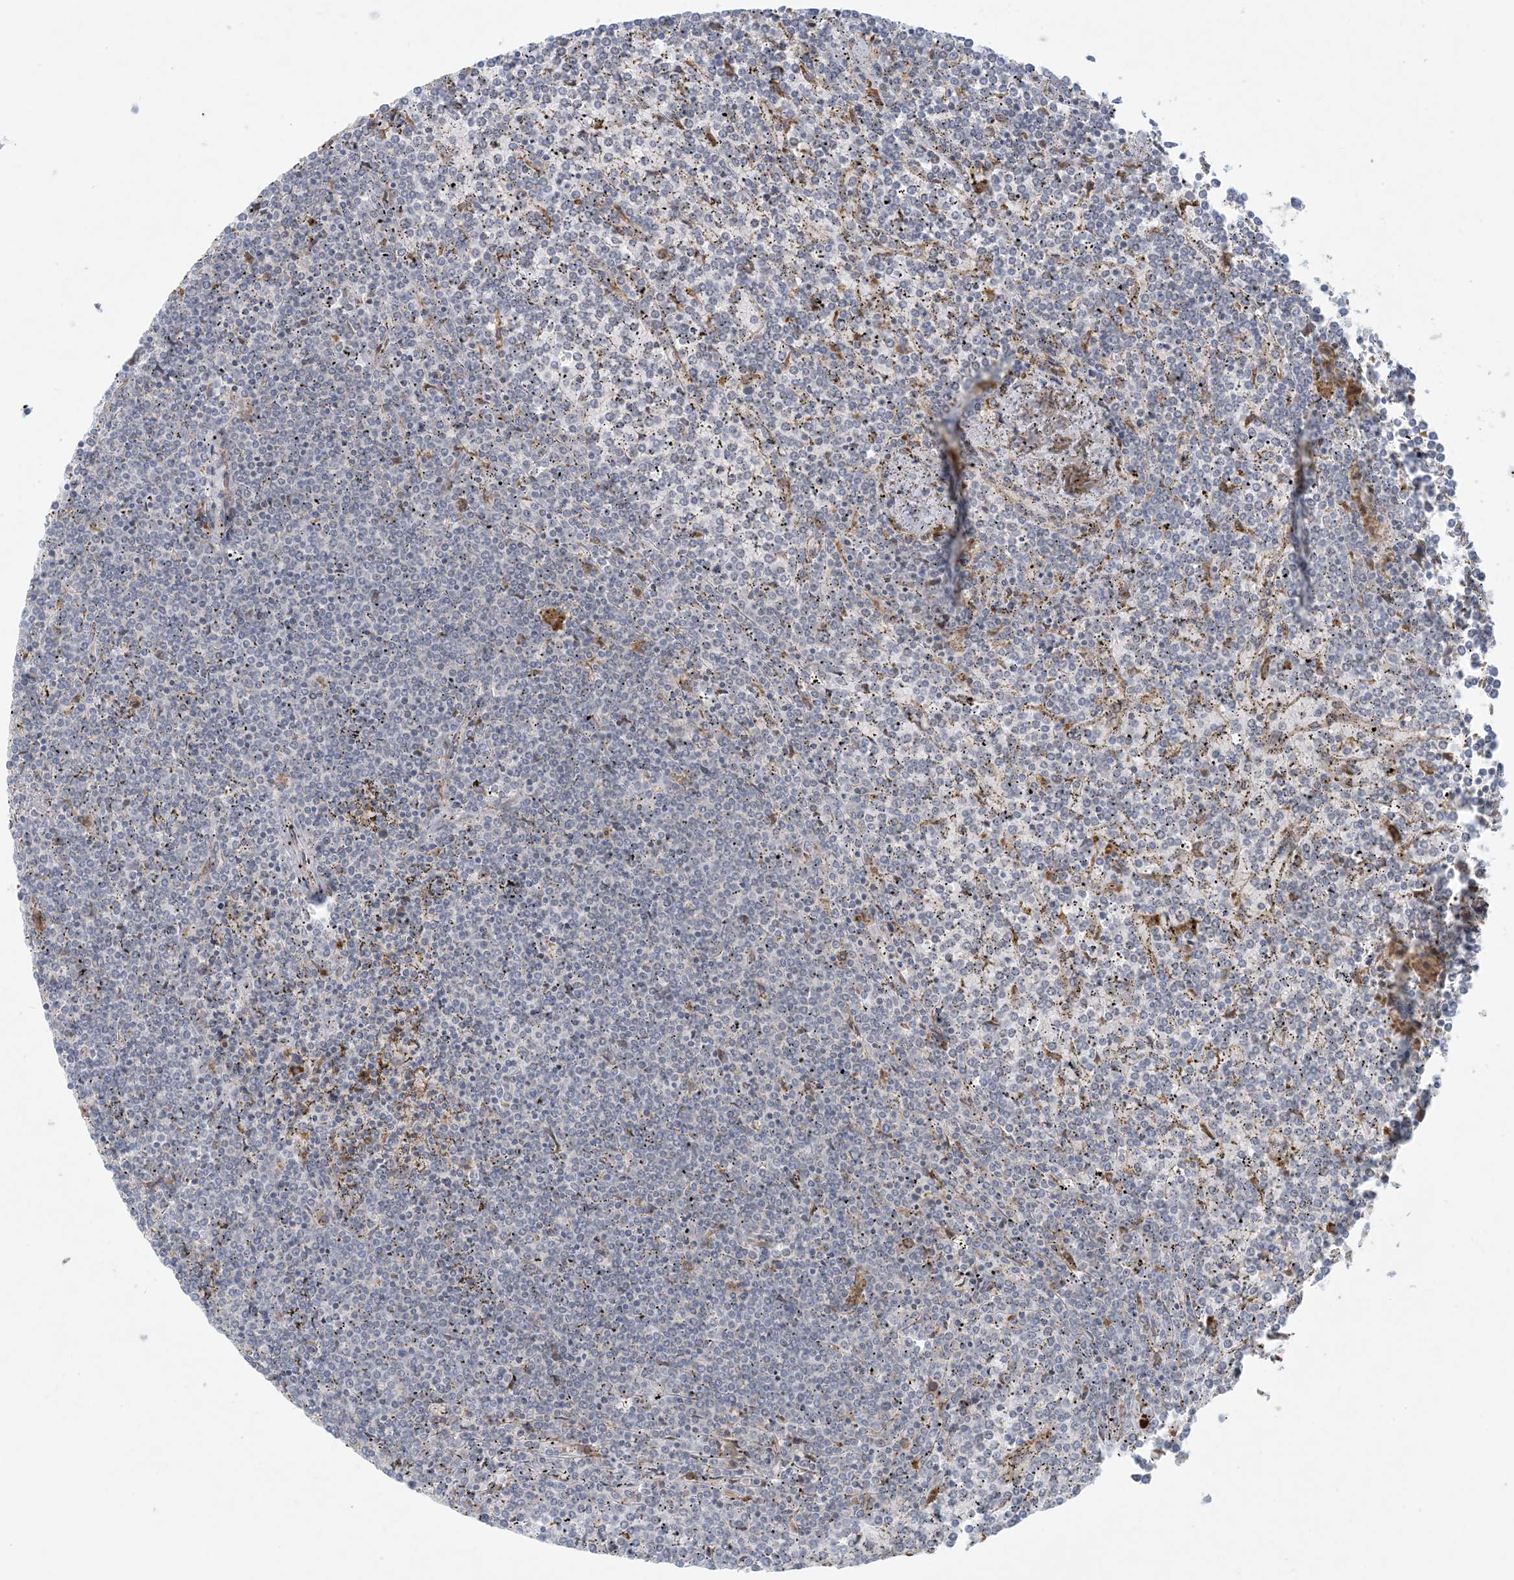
{"staining": {"intensity": "negative", "quantity": "none", "location": "none"}, "tissue": "lymphoma", "cell_type": "Tumor cells", "image_type": "cancer", "snomed": [{"axis": "morphology", "description": "Malignant lymphoma, non-Hodgkin's type, Low grade"}, {"axis": "topography", "description": "Spleen"}], "caption": "Tumor cells are negative for protein expression in human low-grade malignant lymphoma, non-Hodgkin's type.", "gene": "HACL1", "patient": {"sex": "female", "age": 19}}